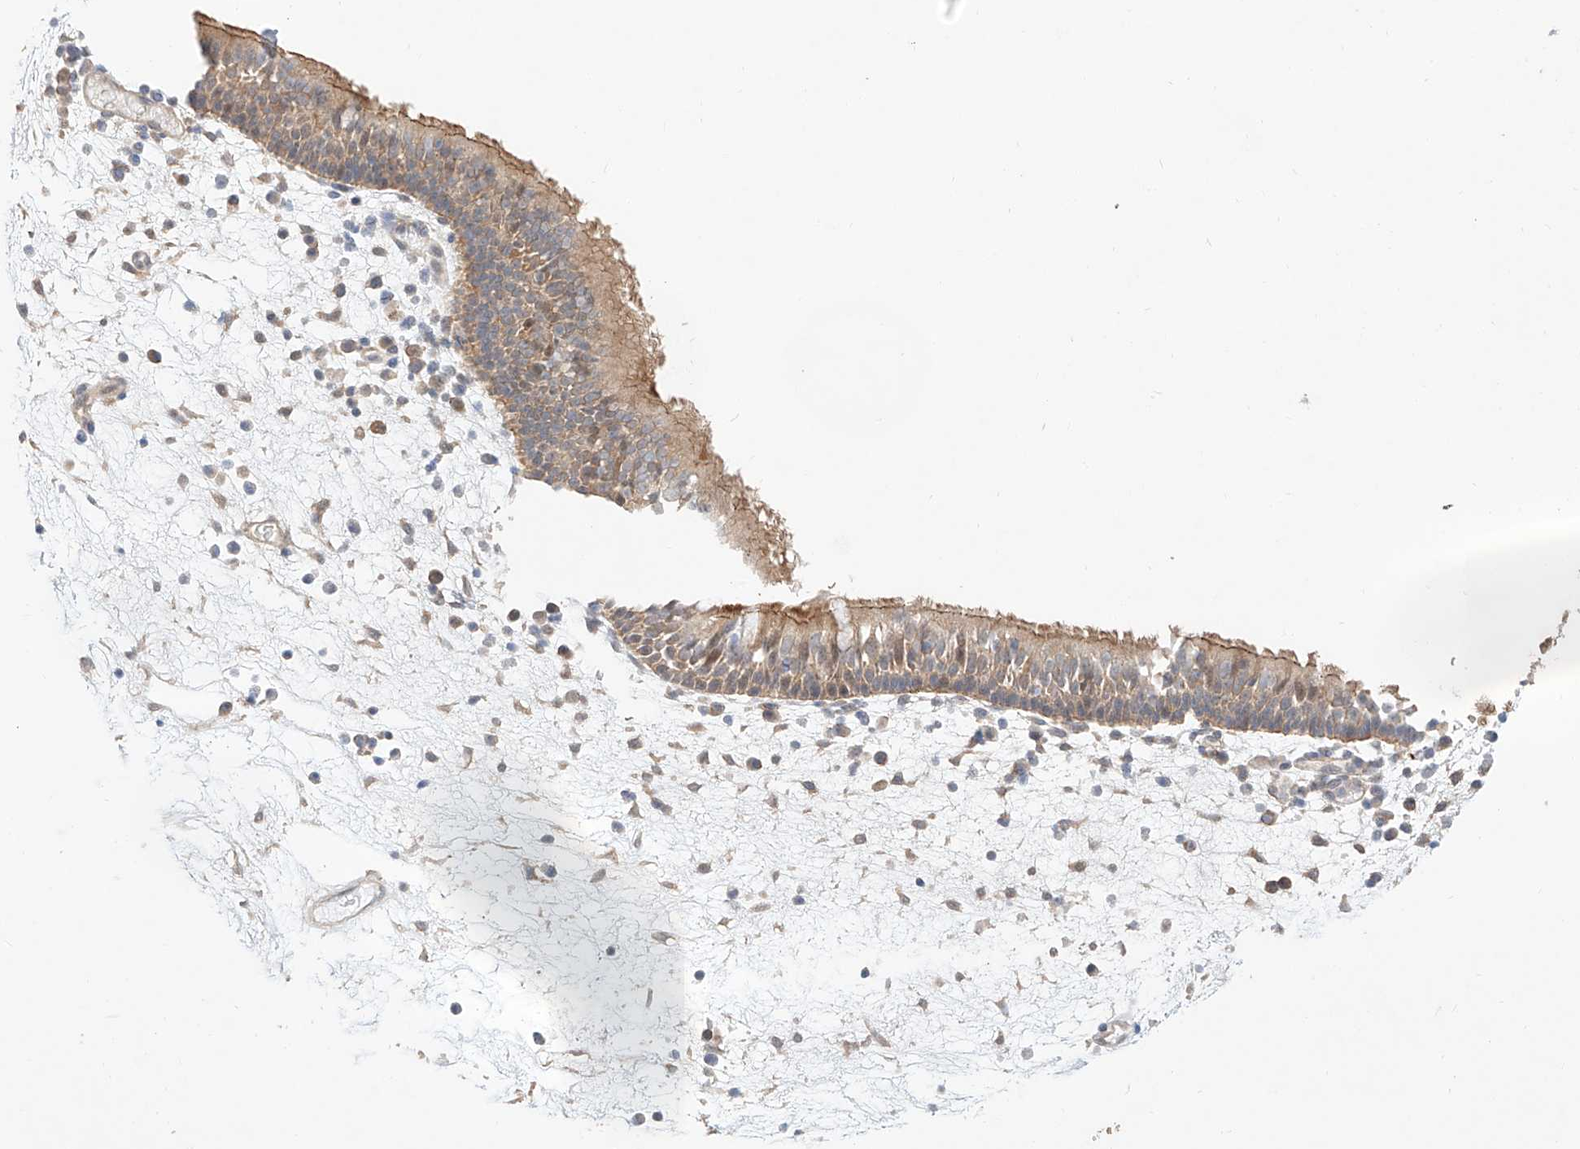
{"staining": {"intensity": "moderate", "quantity": "25%-75%", "location": "cytoplasmic/membranous"}, "tissue": "nasopharynx", "cell_type": "Respiratory epithelial cells", "image_type": "normal", "snomed": [{"axis": "morphology", "description": "Normal tissue, NOS"}, {"axis": "morphology", "description": "Inflammation, NOS"}, {"axis": "morphology", "description": "Malignant melanoma, Metastatic site"}, {"axis": "topography", "description": "Nasopharynx"}], "caption": "Respiratory epithelial cells show moderate cytoplasmic/membranous positivity in about 25%-75% of cells in benign nasopharynx.", "gene": "TSR2", "patient": {"sex": "male", "age": 70}}